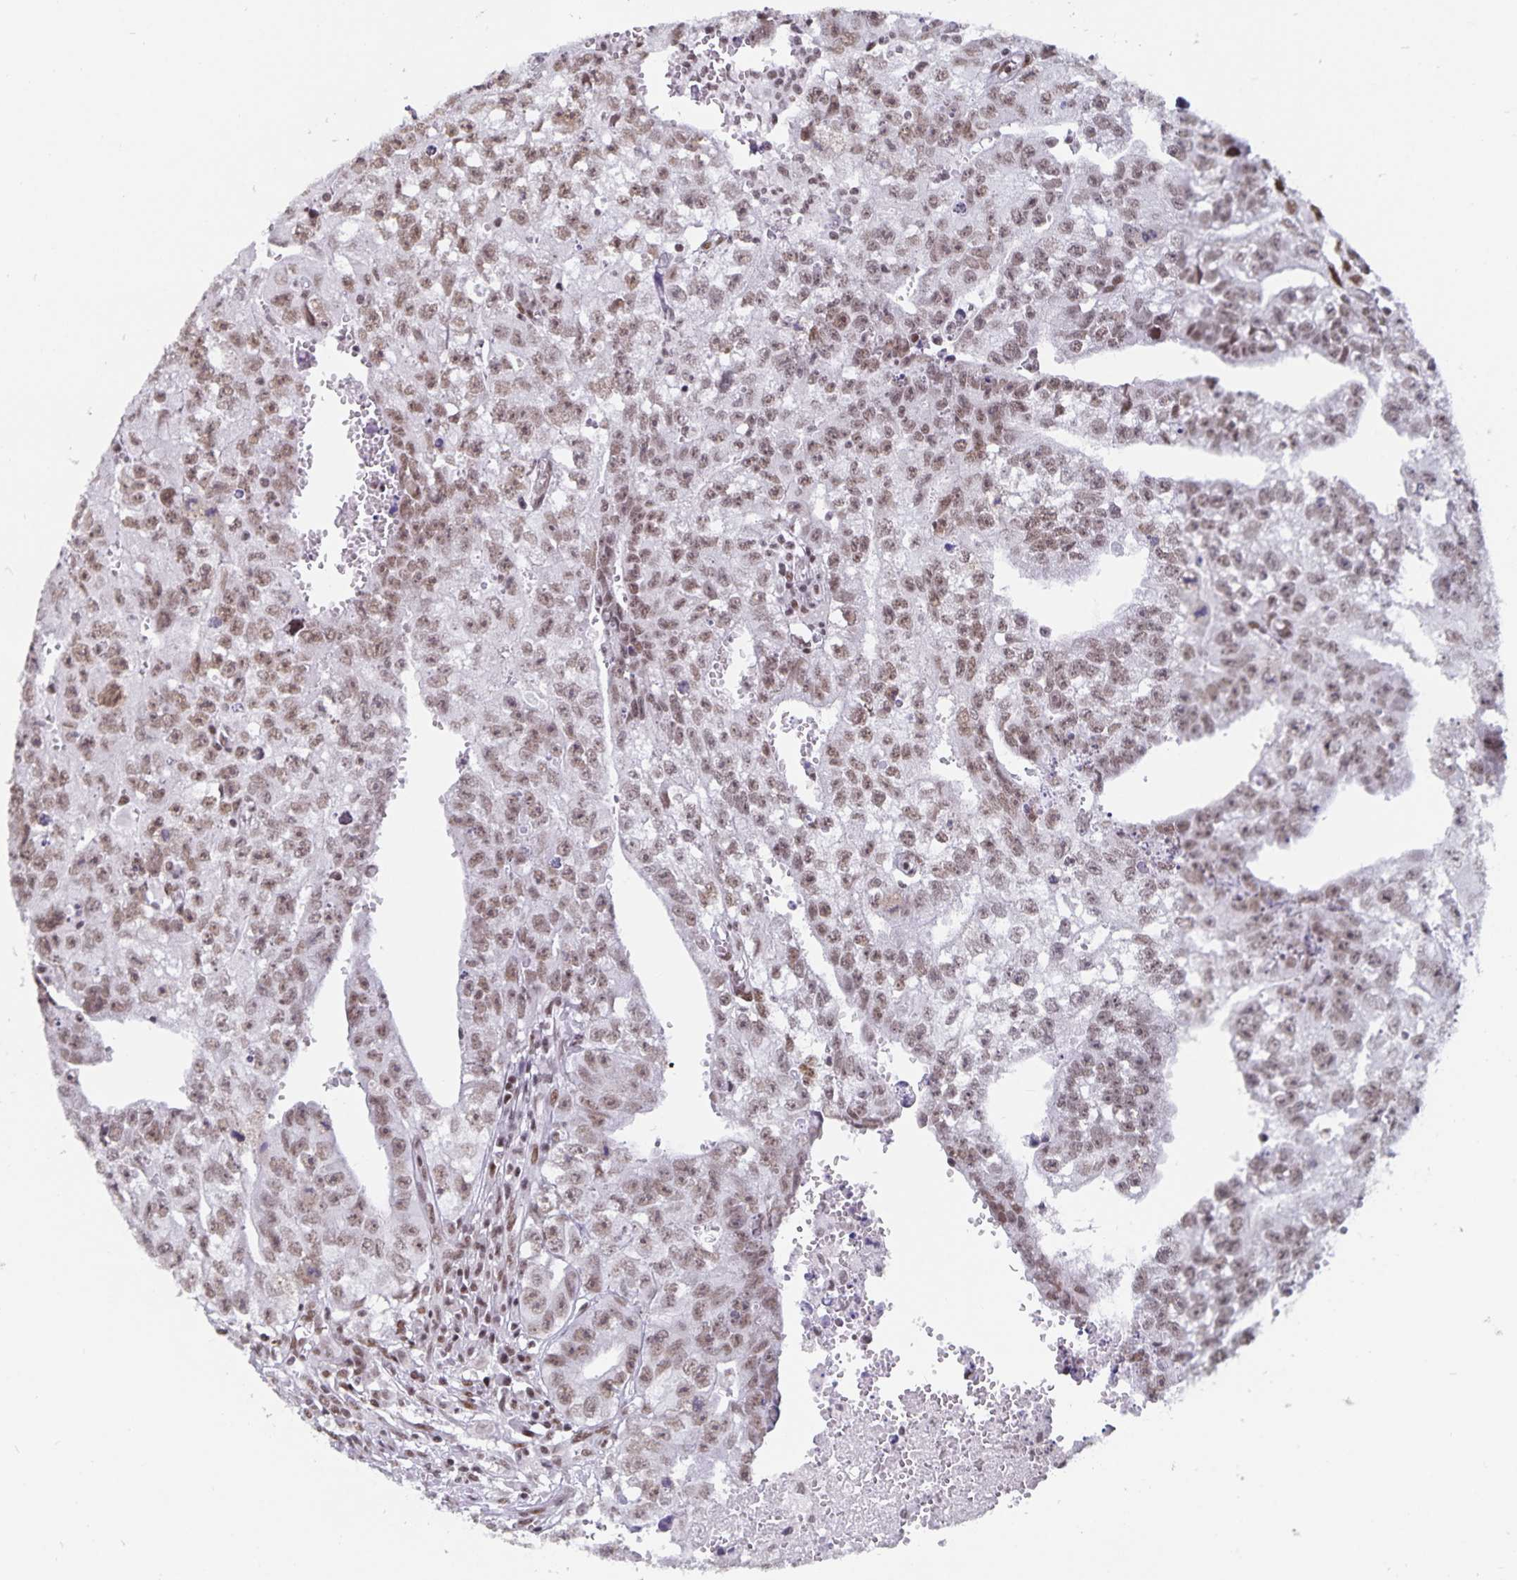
{"staining": {"intensity": "moderate", "quantity": ">75%", "location": "nuclear"}, "tissue": "testis cancer", "cell_type": "Tumor cells", "image_type": "cancer", "snomed": [{"axis": "morphology", "description": "Carcinoma, Embryonal, NOS"}, {"axis": "morphology", "description": "Teratoma, malignant, NOS"}, {"axis": "topography", "description": "Testis"}], "caption": "Testis cancer stained with DAB (3,3'-diaminobenzidine) immunohistochemistry (IHC) shows medium levels of moderate nuclear expression in about >75% of tumor cells.", "gene": "PBX2", "patient": {"sex": "male", "age": 24}}